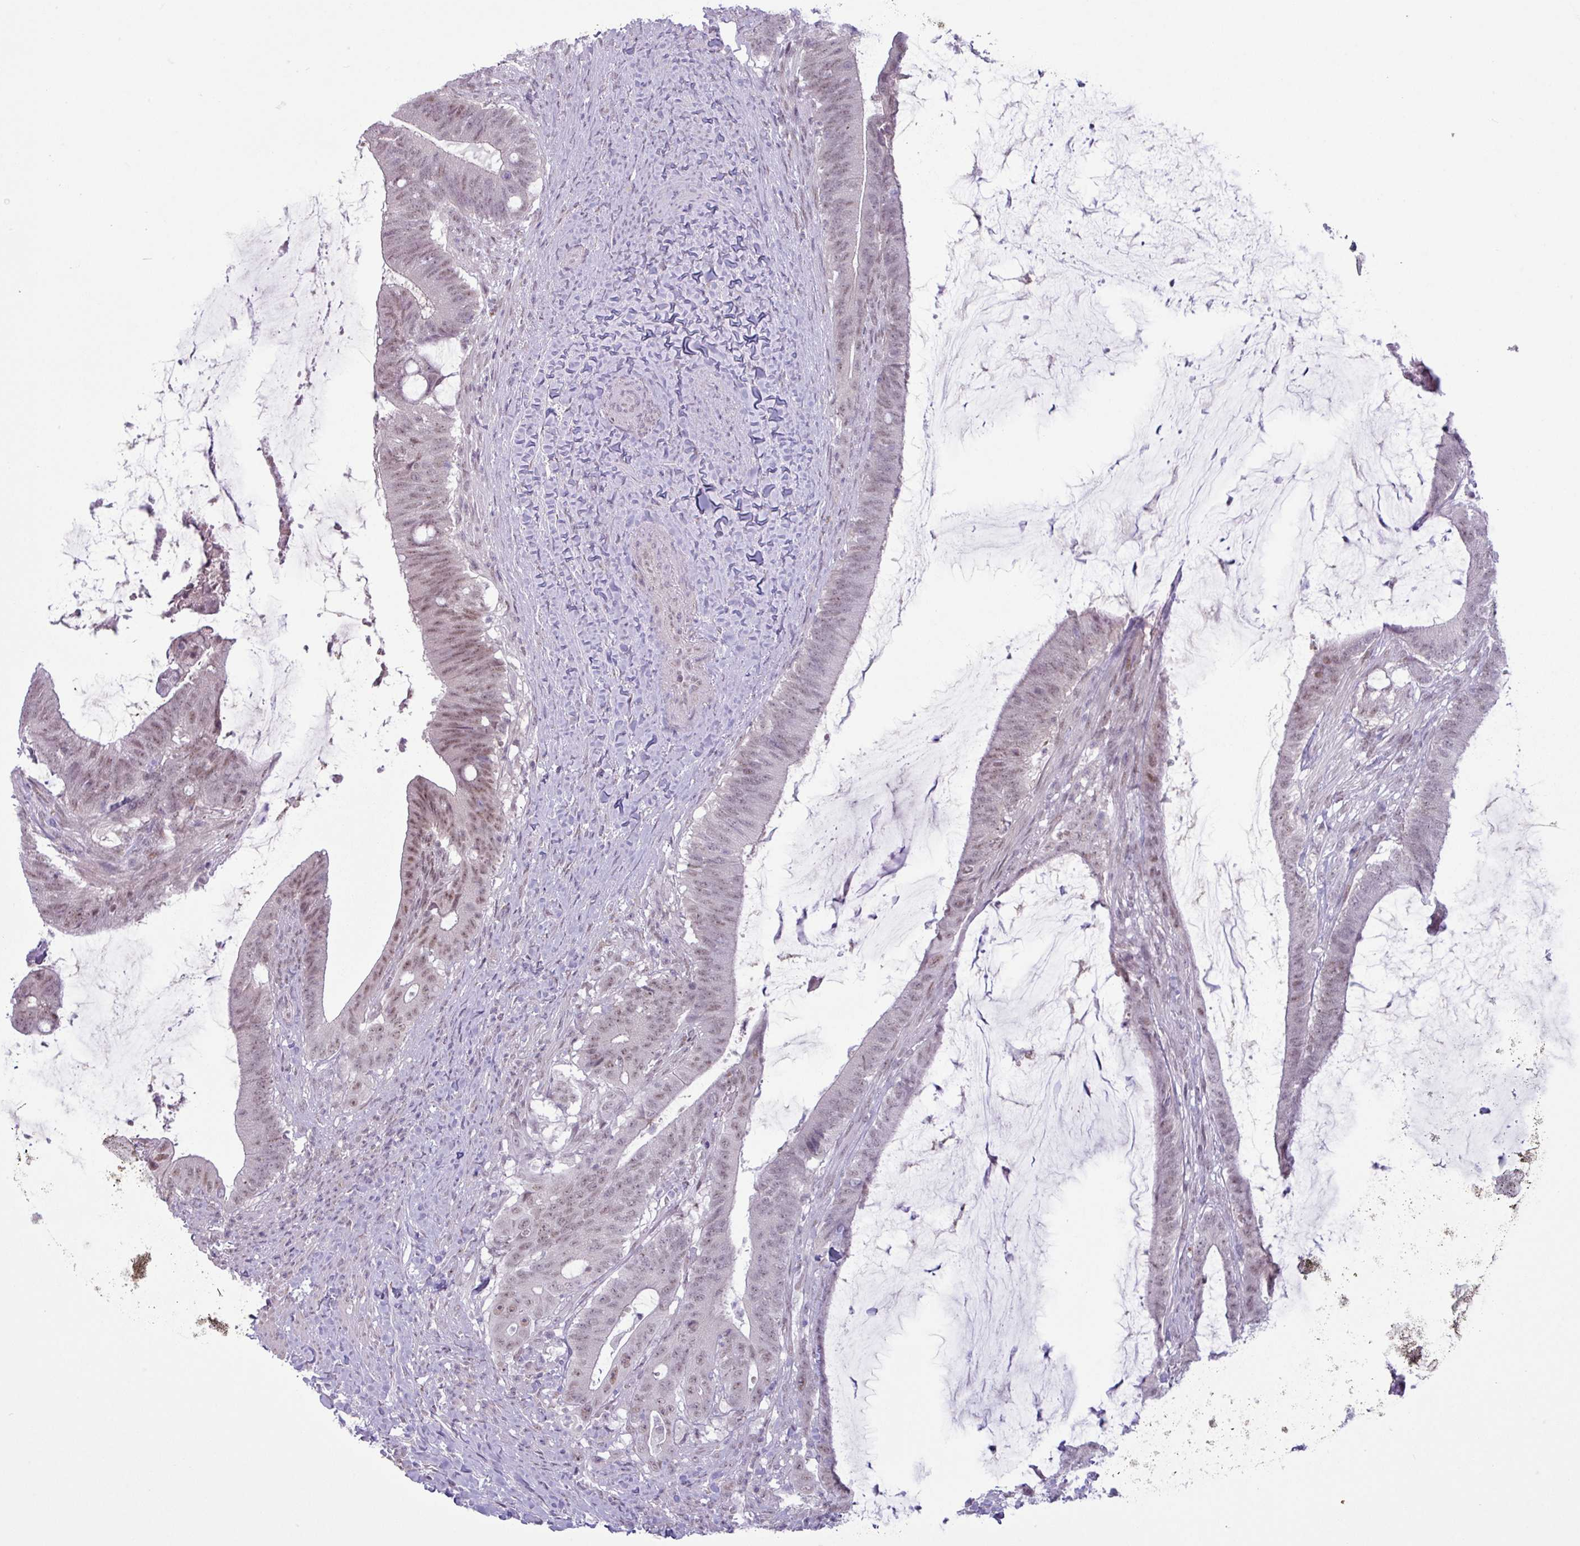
{"staining": {"intensity": "moderate", "quantity": "<25%", "location": "nuclear"}, "tissue": "colorectal cancer", "cell_type": "Tumor cells", "image_type": "cancer", "snomed": [{"axis": "morphology", "description": "Adenocarcinoma, NOS"}, {"axis": "topography", "description": "Colon"}], "caption": "Human colorectal cancer stained with a protein marker shows moderate staining in tumor cells.", "gene": "NOTCH2", "patient": {"sex": "female", "age": 43}}